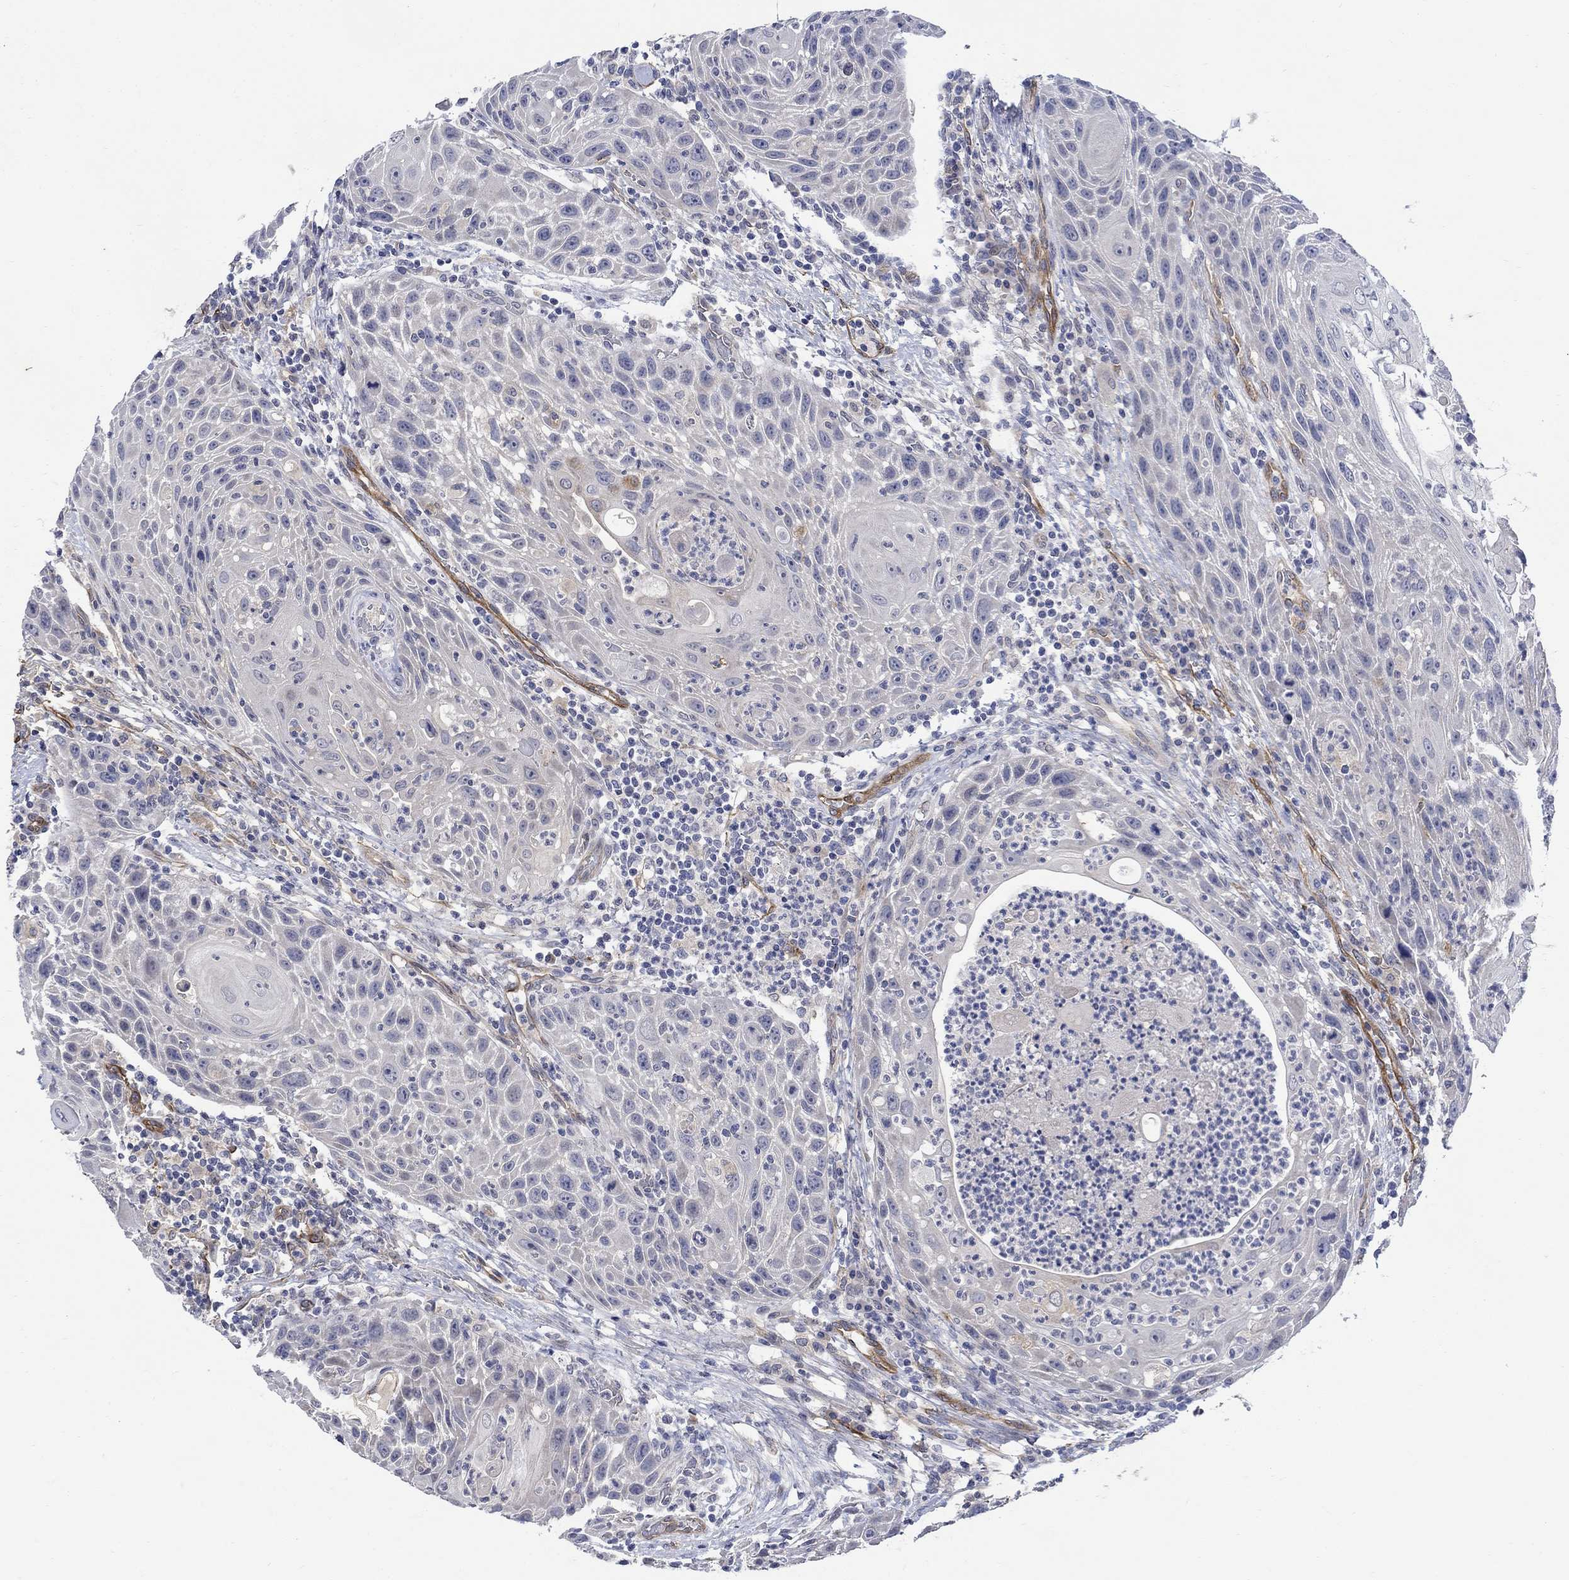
{"staining": {"intensity": "negative", "quantity": "none", "location": "none"}, "tissue": "head and neck cancer", "cell_type": "Tumor cells", "image_type": "cancer", "snomed": [{"axis": "morphology", "description": "Squamous cell carcinoma, NOS"}, {"axis": "topography", "description": "Head-Neck"}], "caption": "Head and neck cancer (squamous cell carcinoma) was stained to show a protein in brown. There is no significant positivity in tumor cells.", "gene": "TGM2", "patient": {"sex": "male", "age": 69}}